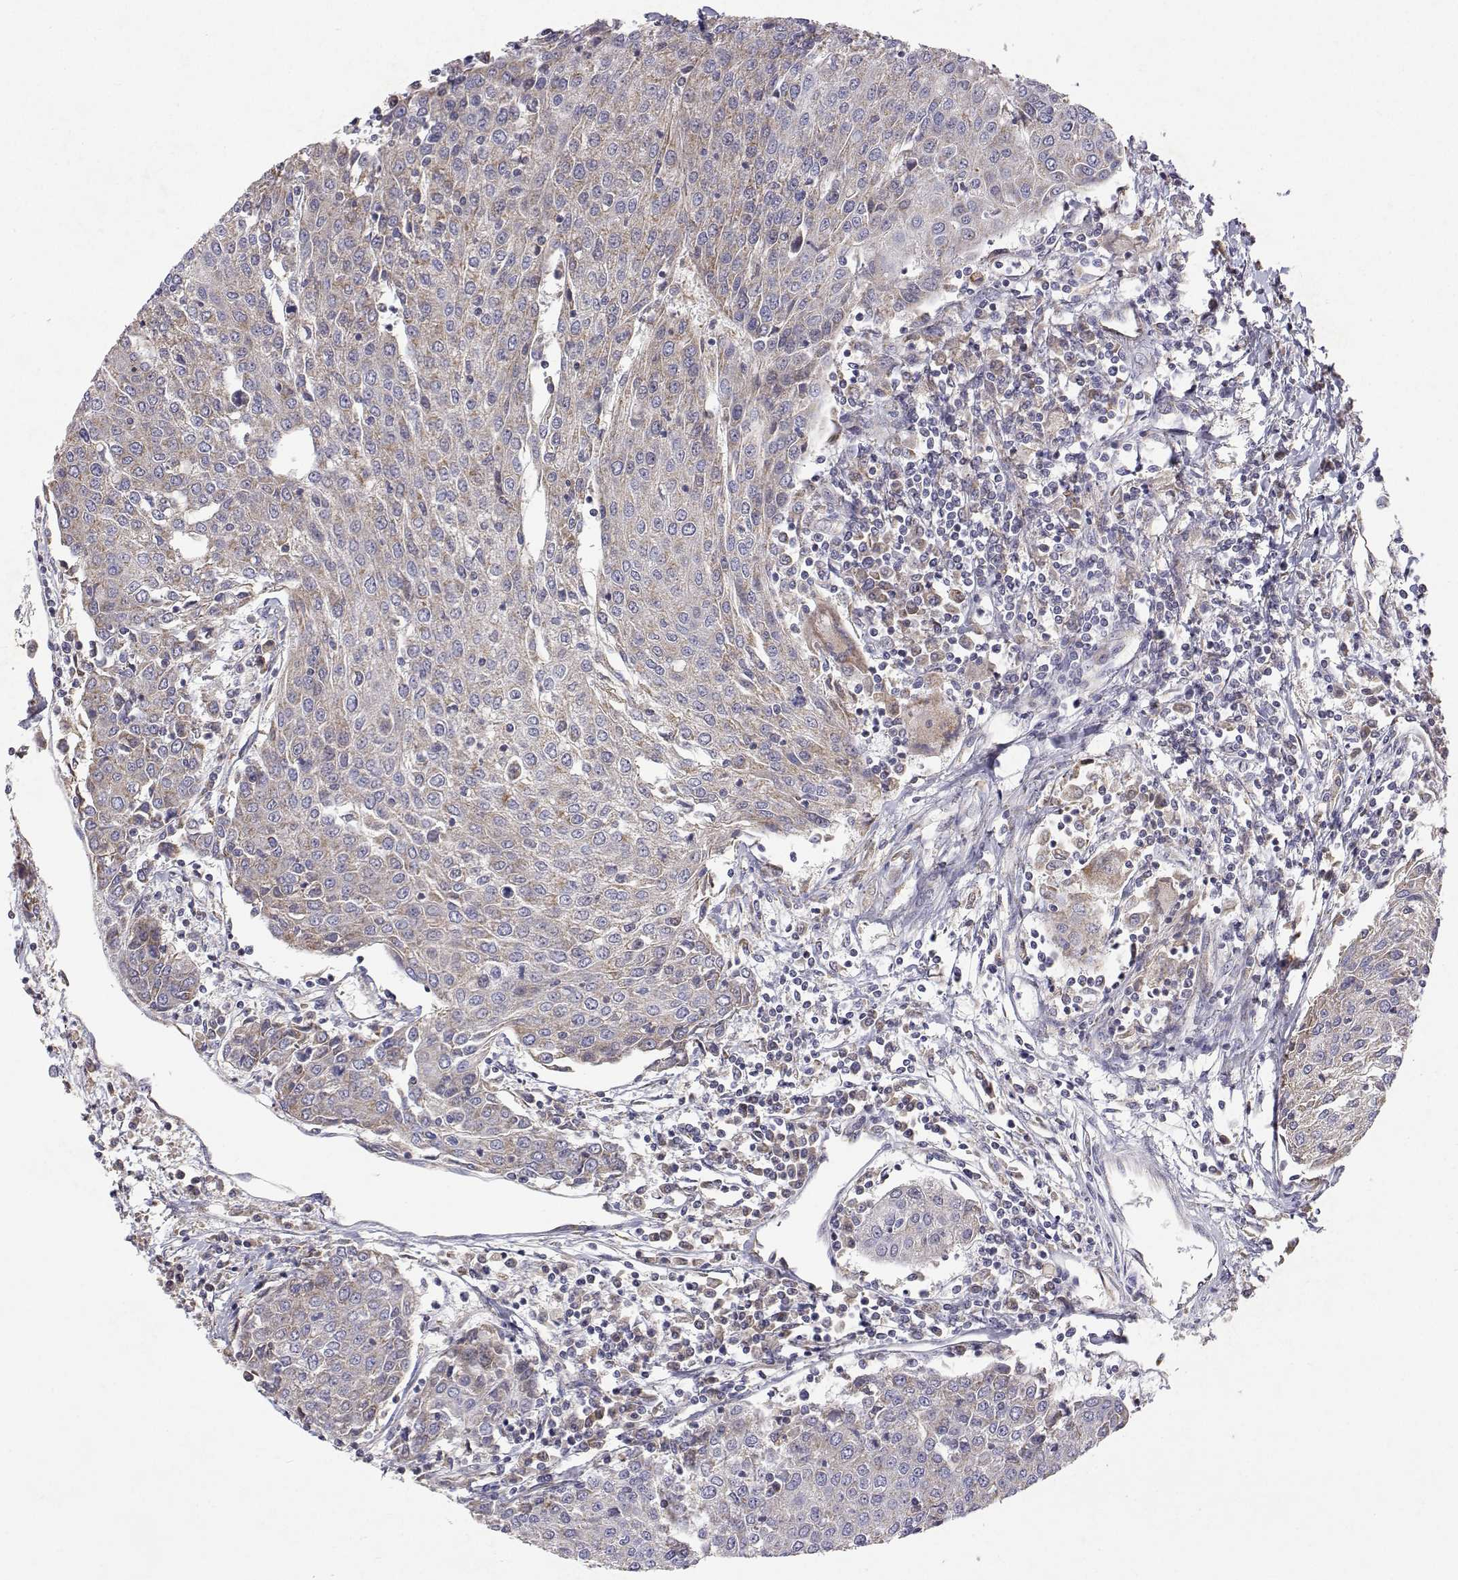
{"staining": {"intensity": "weak", "quantity": "<25%", "location": "cytoplasmic/membranous"}, "tissue": "urothelial cancer", "cell_type": "Tumor cells", "image_type": "cancer", "snomed": [{"axis": "morphology", "description": "Urothelial carcinoma, High grade"}, {"axis": "topography", "description": "Urinary bladder"}], "caption": "A histopathology image of urothelial cancer stained for a protein exhibits no brown staining in tumor cells.", "gene": "MRPL3", "patient": {"sex": "female", "age": 85}}